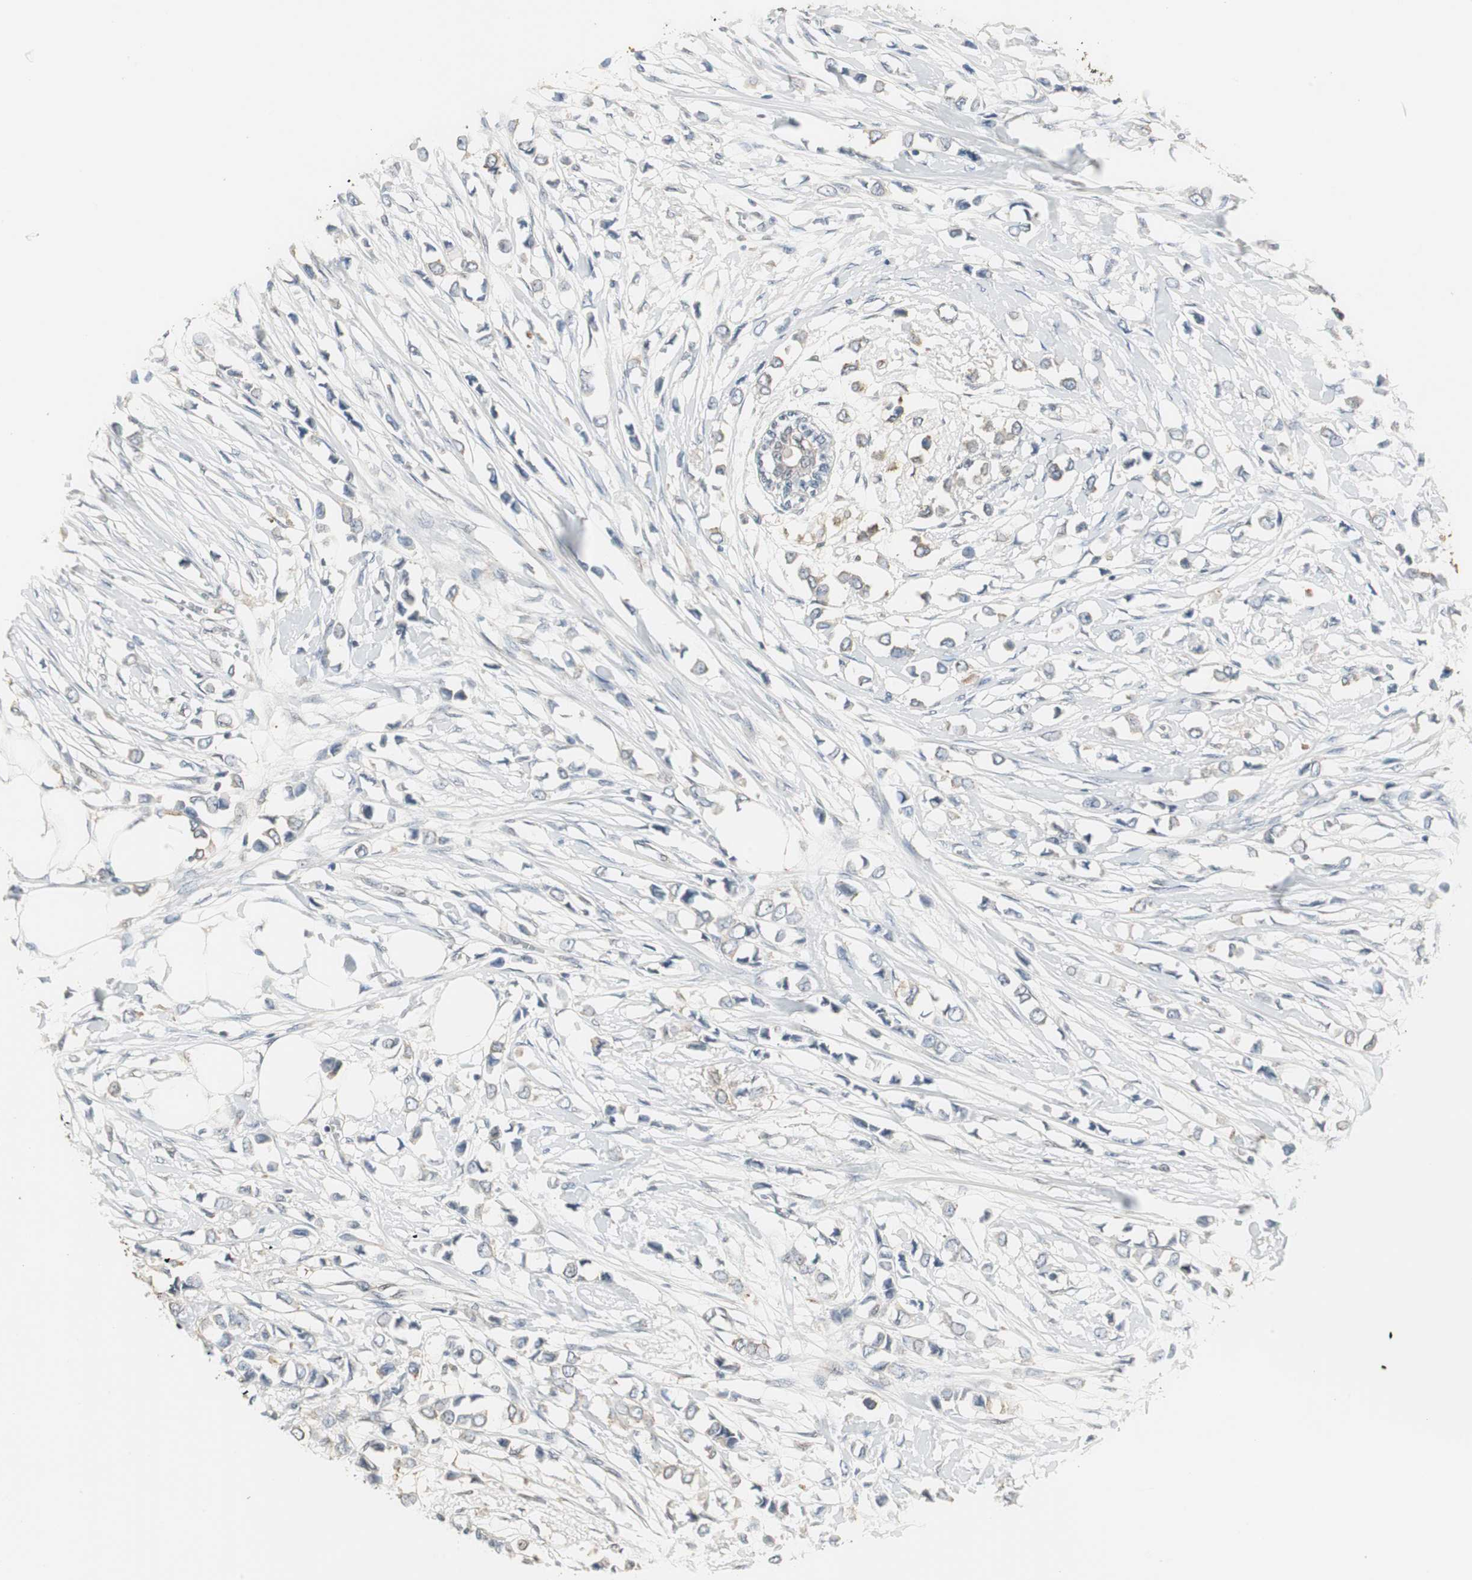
{"staining": {"intensity": "negative", "quantity": "none", "location": "none"}, "tissue": "breast cancer", "cell_type": "Tumor cells", "image_type": "cancer", "snomed": [{"axis": "morphology", "description": "Lobular carcinoma"}, {"axis": "topography", "description": "Breast"}], "caption": "High power microscopy histopathology image of an immunohistochemistry (IHC) photomicrograph of lobular carcinoma (breast), revealing no significant positivity in tumor cells.", "gene": "CCT5", "patient": {"sex": "female", "age": 51}}